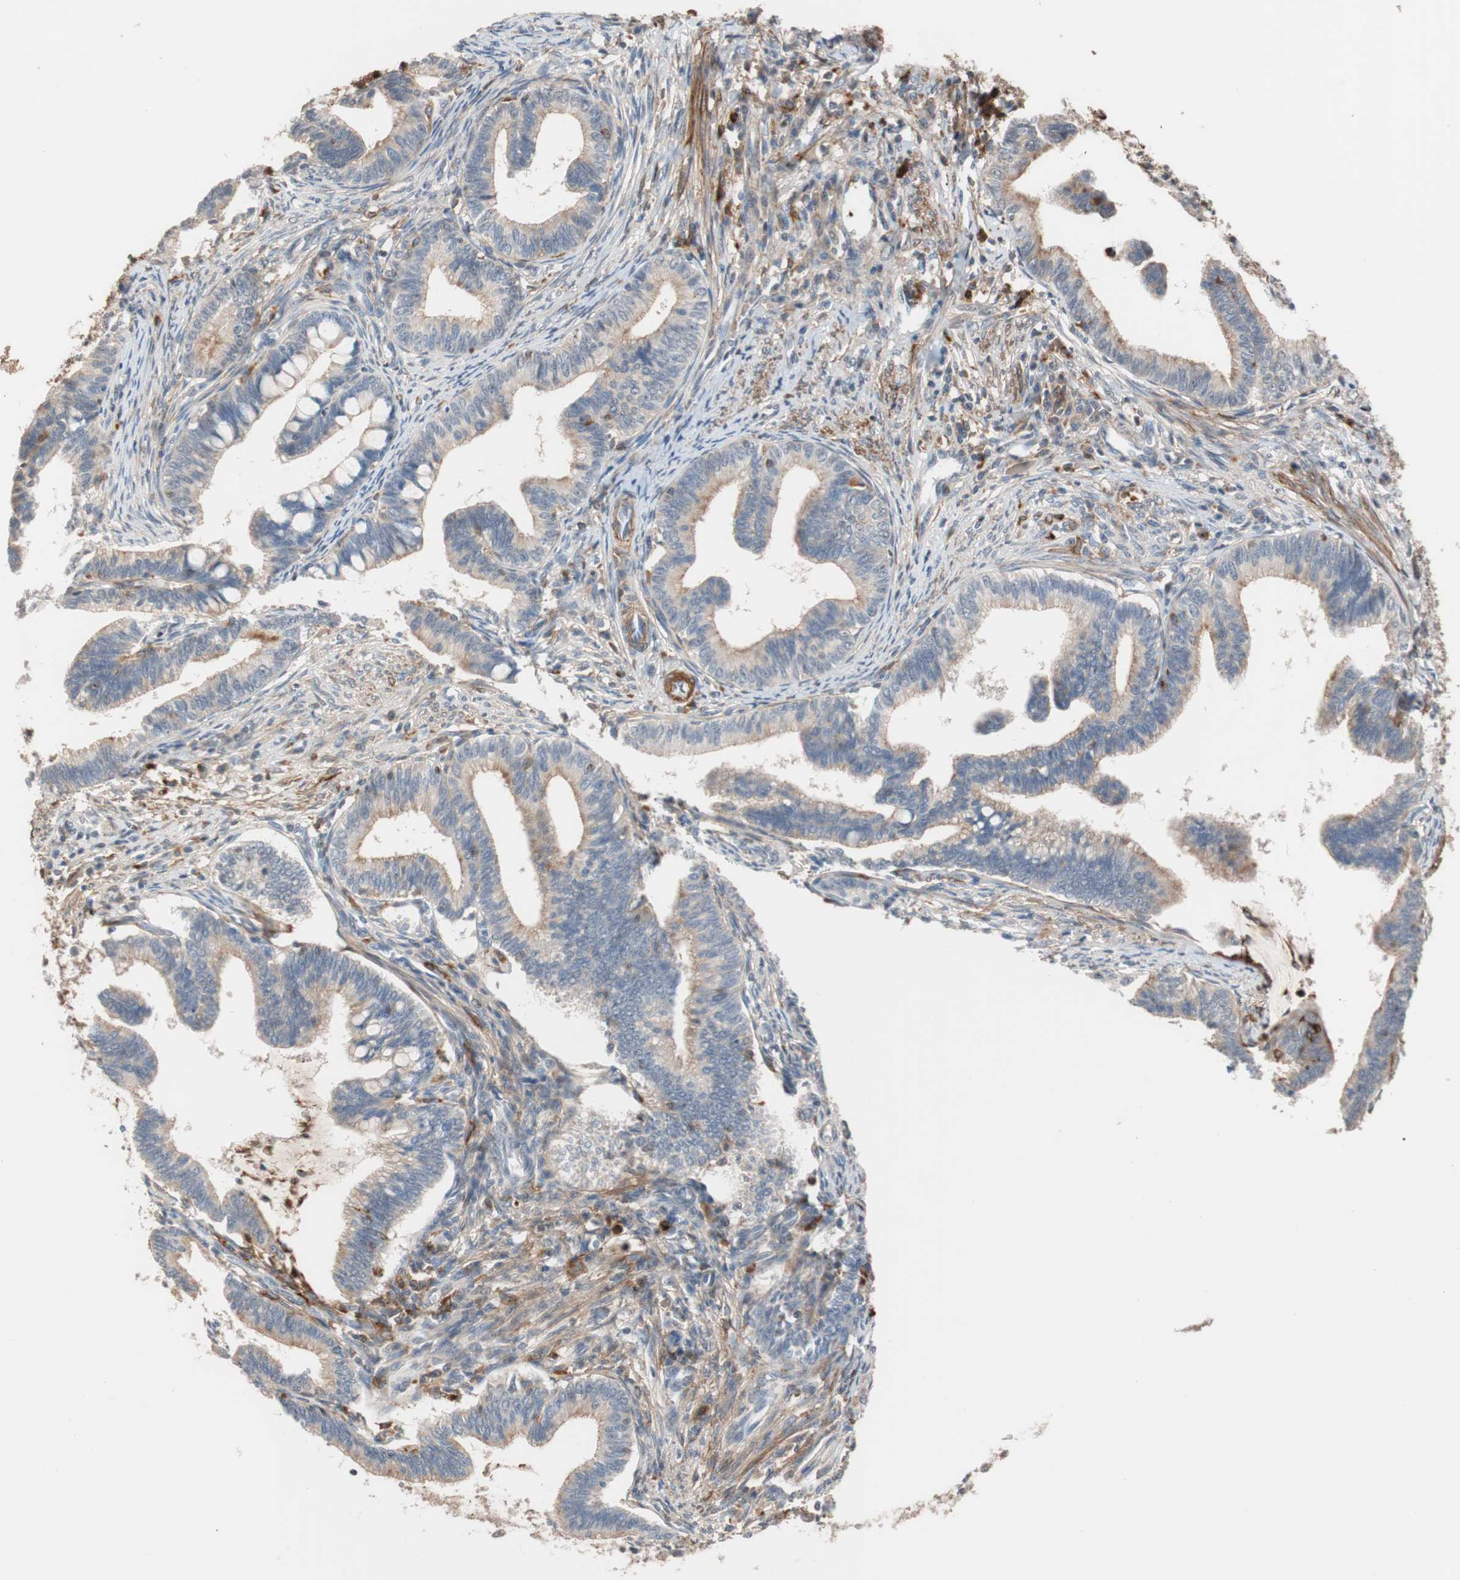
{"staining": {"intensity": "weak", "quantity": "25%-75%", "location": "cytoplasmic/membranous"}, "tissue": "cervical cancer", "cell_type": "Tumor cells", "image_type": "cancer", "snomed": [{"axis": "morphology", "description": "Adenocarcinoma, NOS"}, {"axis": "topography", "description": "Cervix"}], "caption": "Immunohistochemical staining of human adenocarcinoma (cervical) reveals low levels of weak cytoplasmic/membranous positivity in approximately 25%-75% of tumor cells. (DAB = brown stain, brightfield microscopy at high magnification).", "gene": "LITAF", "patient": {"sex": "female", "age": 36}}